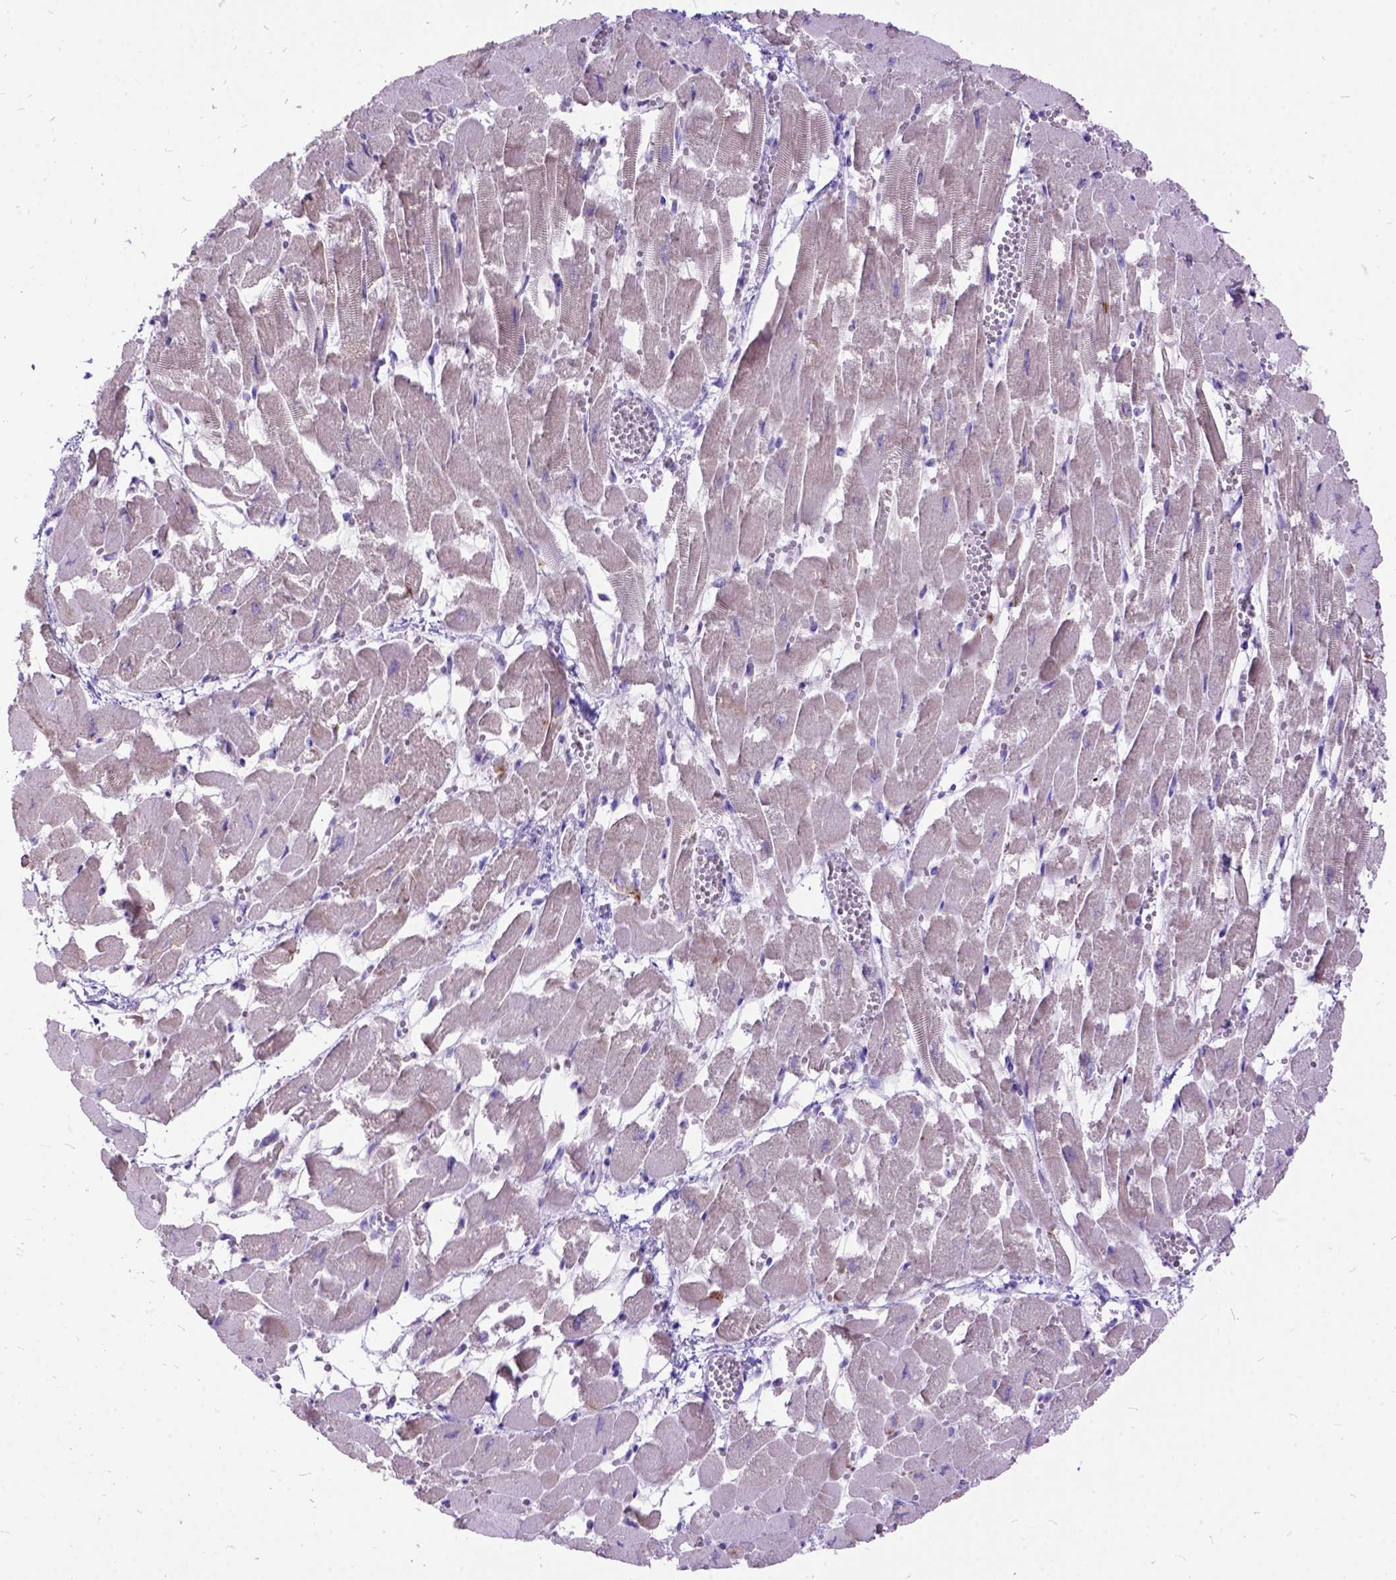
{"staining": {"intensity": "weak", "quantity": "<25%", "location": "cytoplasmic/membranous"}, "tissue": "heart muscle", "cell_type": "Cardiomyocytes", "image_type": "normal", "snomed": [{"axis": "morphology", "description": "Normal tissue, NOS"}, {"axis": "topography", "description": "Heart"}], "caption": "Image shows no protein staining in cardiomyocytes of benign heart muscle. (DAB (3,3'-diaminobenzidine) immunohistochemistry (IHC), high magnification).", "gene": "CTAG2", "patient": {"sex": "female", "age": 52}}